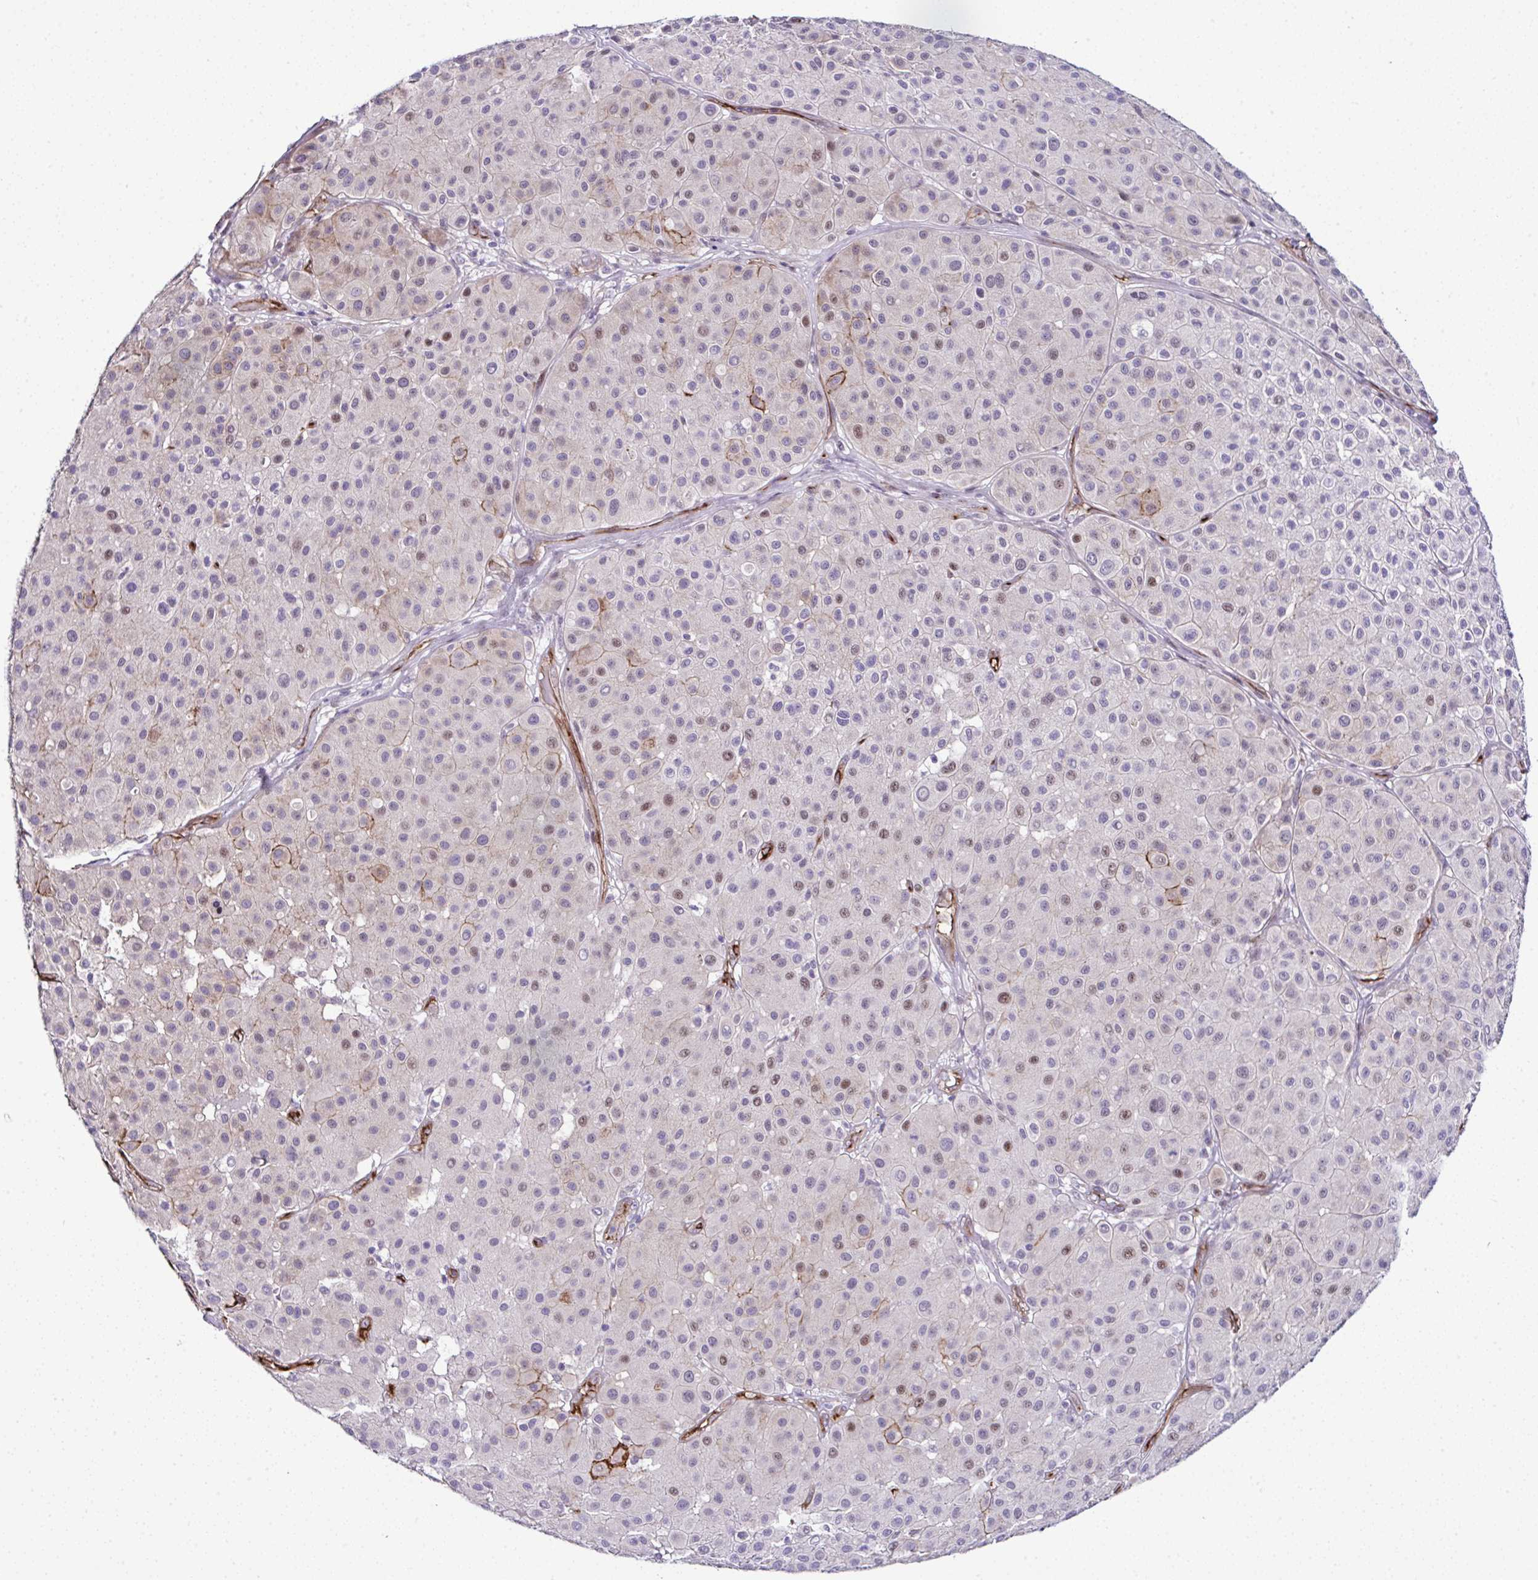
{"staining": {"intensity": "moderate", "quantity": "<25%", "location": "cytoplasmic/membranous,nuclear"}, "tissue": "melanoma", "cell_type": "Tumor cells", "image_type": "cancer", "snomed": [{"axis": "morphology", "description": "Malignant melanoma, Metastatic site"}, {"axis": "topography", "description": "Smooth muscle"}], "caption": "Moderate cytoplasmic/membranous and nuclear staining for a protein is present in approximately <25% of tumor cells of melanoma using IHC.", "gene": "FBXO34", "patient": {"sex": "male", "age": 41}}